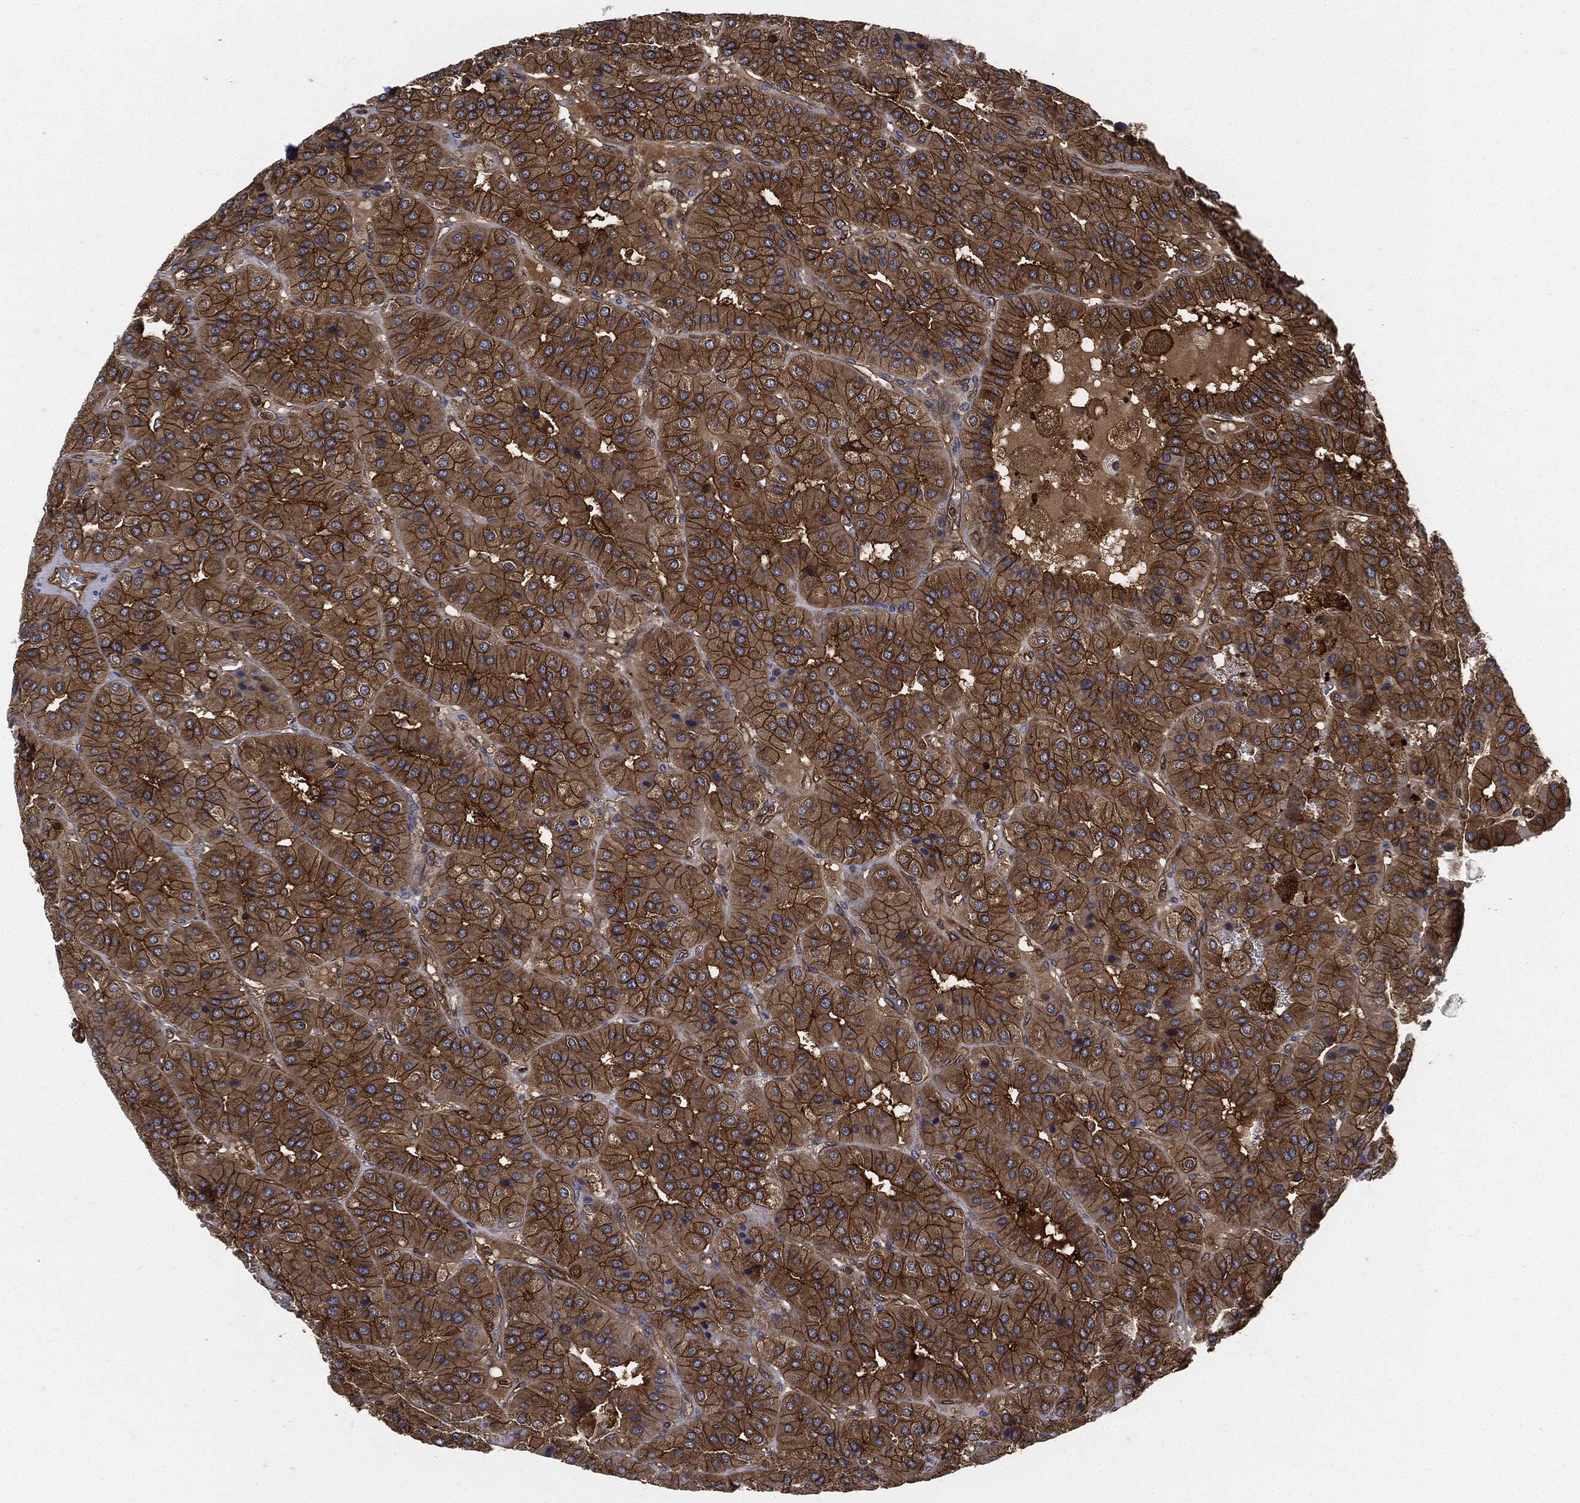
{"staining": {"intensity": "strong", "quantity": ">75%", "location": "cytoplasmic/membranous"}, "tissue": "parathyroid gland", "cell_type": "Glandular cells", "image_type": "normal", "snomed": [{"axis": "morphology", "description": "Normal tissue, NOS"}, {"axis": "morphology", "description": "Adenoma, NOS"}, {"axis": "topography", "description": "Parathyroid gland"}], "caption": "DAB immunohistochemical staining of unremarkable parathyroid gland exhibits strong cytoplasmic/membranous protein expression in approximately >75% of glandular cells.", "gene": "XPNPEP1", "patient": {"sex": "female", "age": 86}}